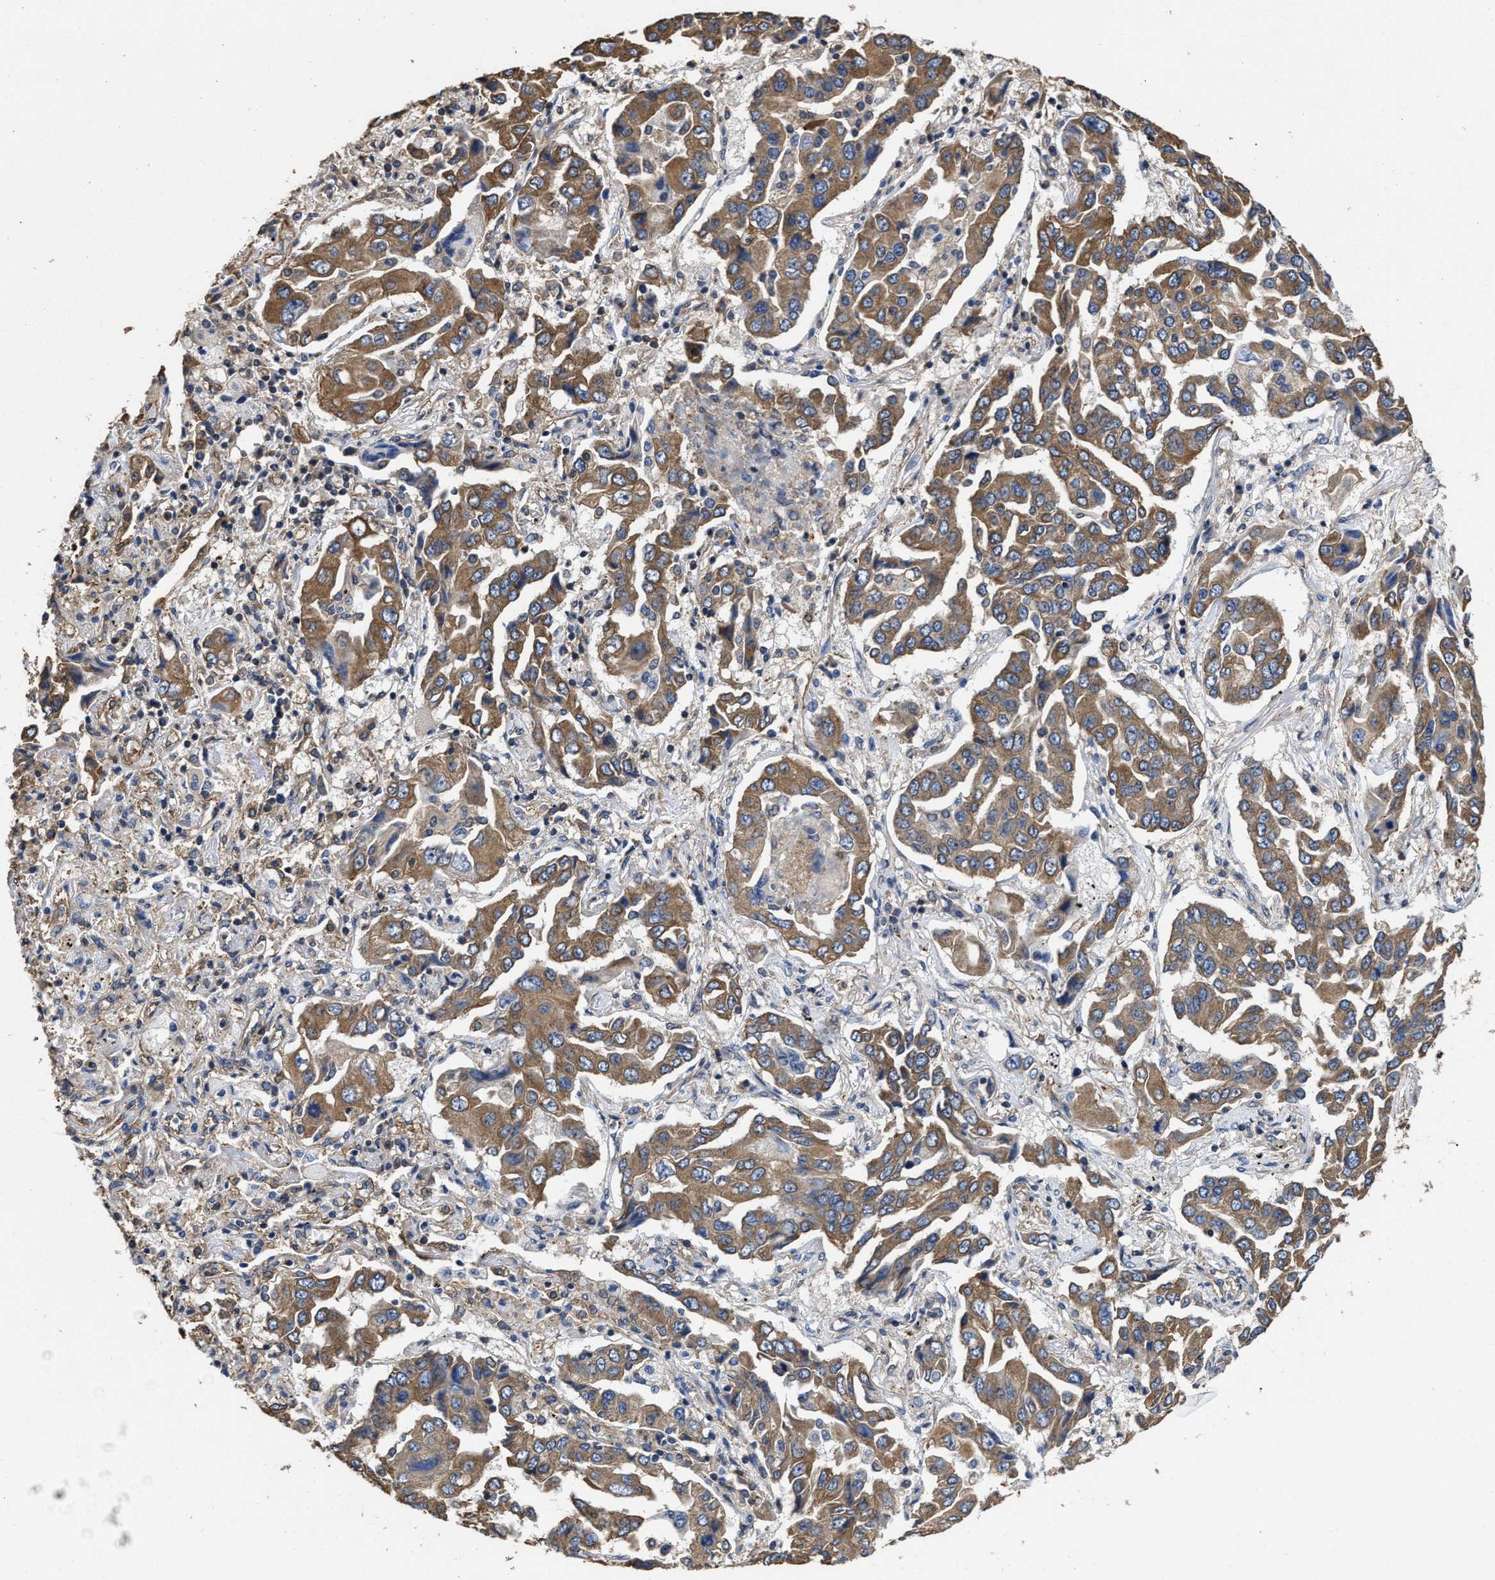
{"staining": {"intensity": "moderate", "quantity": ">75%", "location": "cytoplasmic/membranous"}, "tissue": "lung cancer", "cell_type": "Tumor cells", "image_type": "cancer", "snomed": [{"axis": "morphology", "description": "Adenocarcinoma, NOS"}, {"axis": "topography", "description": "Lung"}], "caption": "An IHC micrograph of neoplastic tissue is shown. Protein staining in brown labels moderate cytoplasmic/membranous positivity in lung cancer (adenocarcinoma) within tumor cells.", "gene": "SFXN4", "patient": {"sex": "female", "age": 65}}